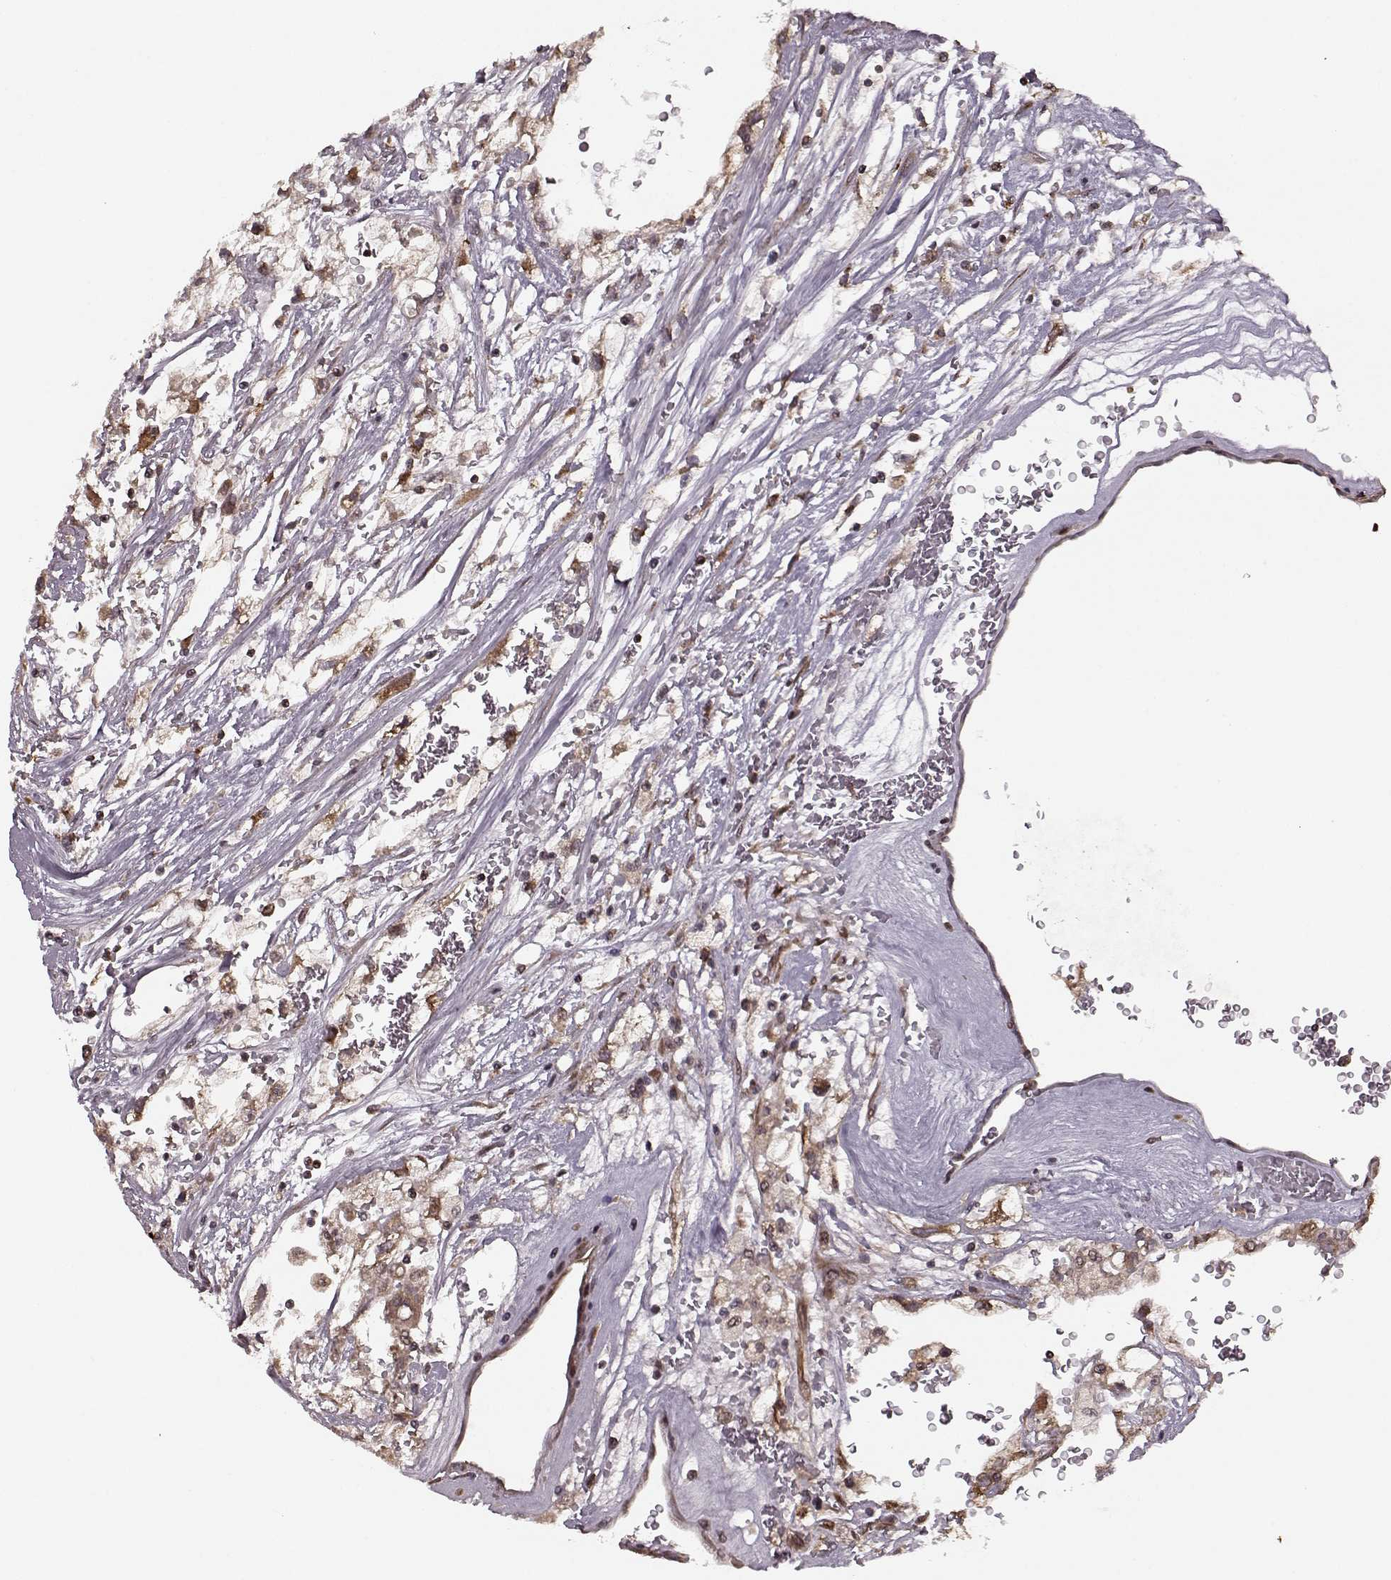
{"staining": {"intensity": "weak", "quantity": ">75%", "location": "cytoplasmic/membranous"}, "tissue": "renal cancer", "cell_type": "Tumor cells", "image_type": "cancer", "snomed": [{"axis": "morphology", "description": "Adenocarcinoma, NOS"}, {"axis": "topography", "description": "Kidney"}], "caption": "IHC (DAB (3,3'-diaminobenzidine)) staining of renal cancer shows weak cytoplasmic/membranous protein expression in approximately >75% of tumor cells.", "gene": "YIPF5", "patient": {"sex": "male", "age": 59}}